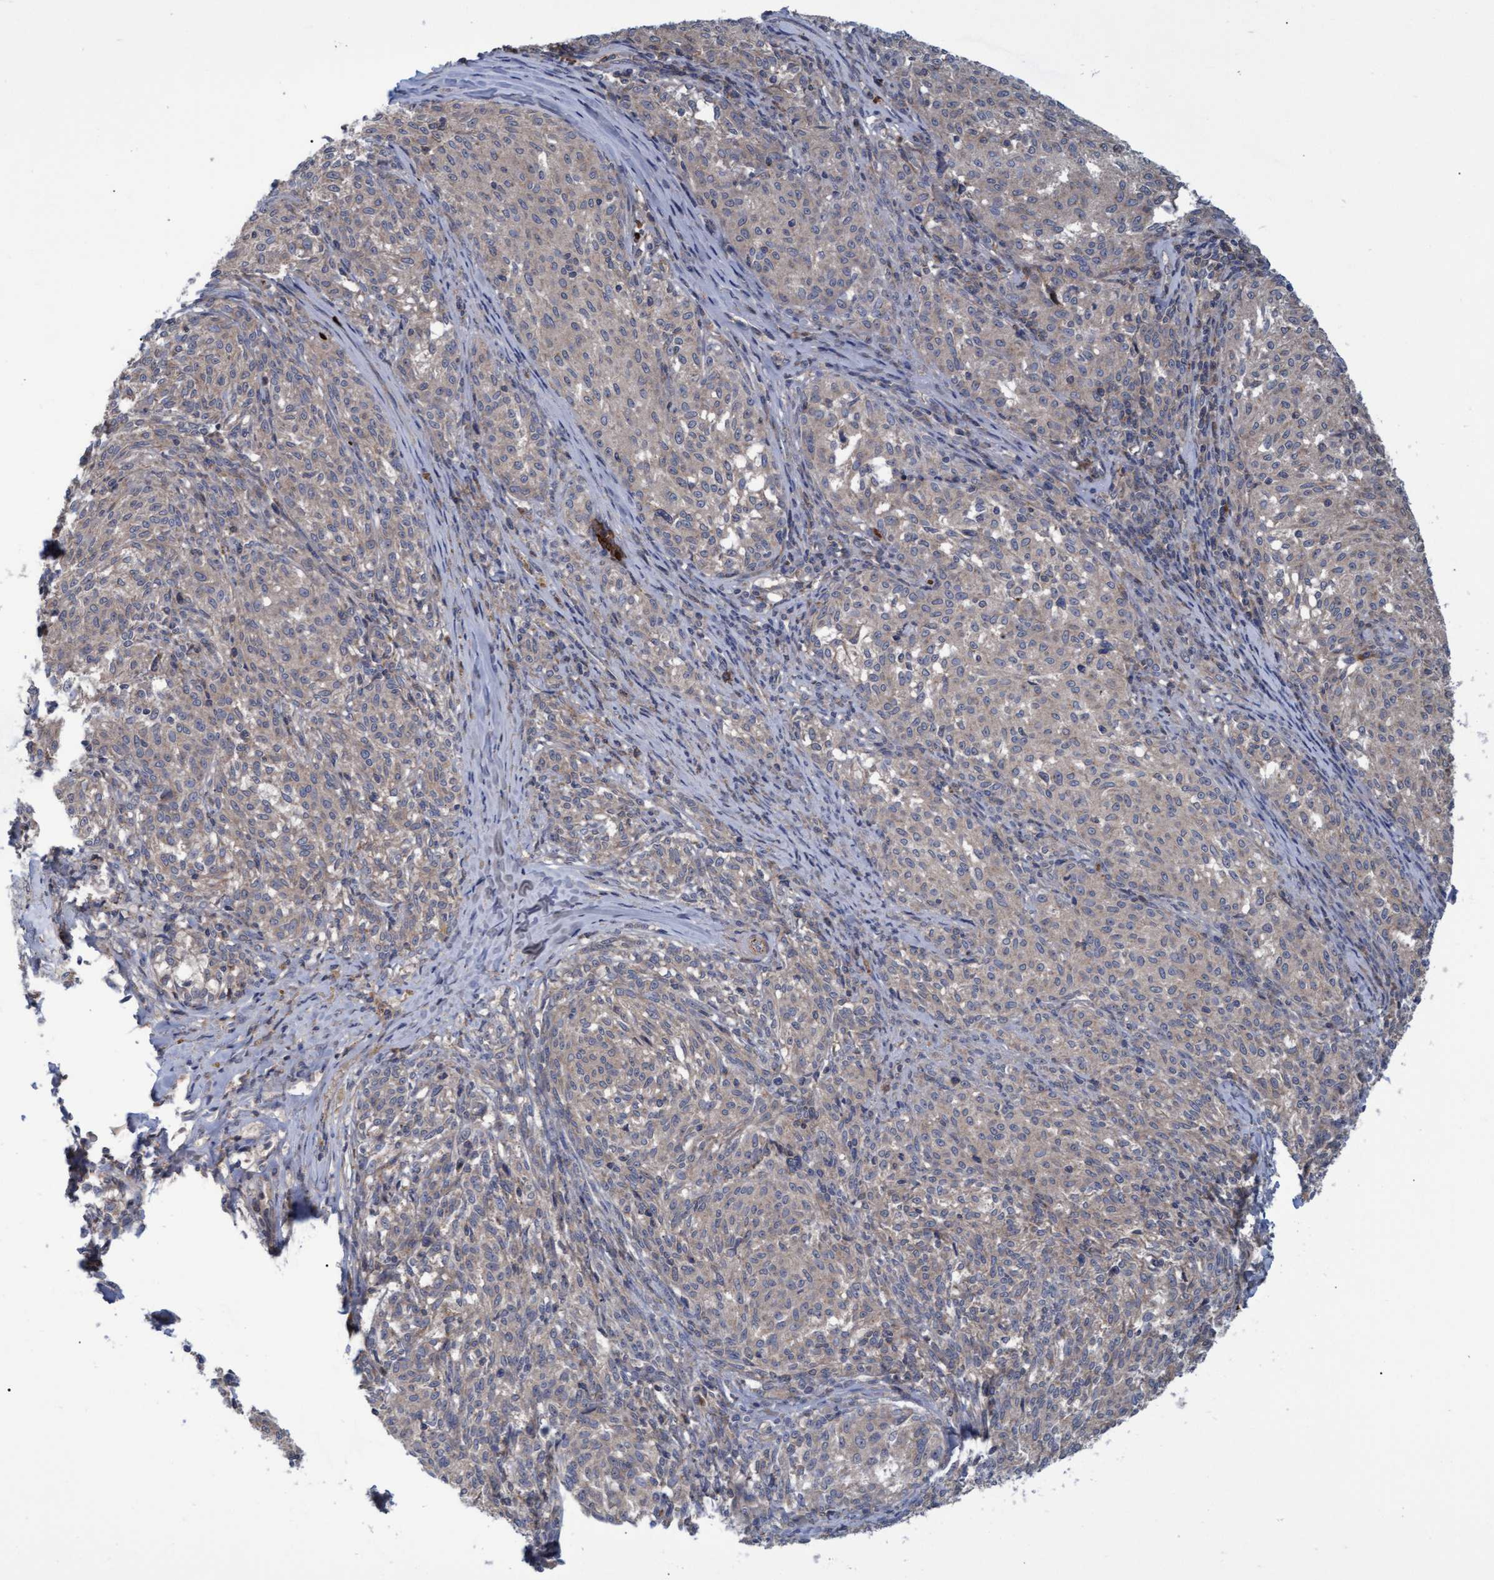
{"staining": {"intensity": "negative", "quantity": "none", "location": "none"}, "tissue": "melanoma", "cell_type": "Tumor cells", "image_type": "cancer", "snomed": [{"axis": "morphology", "description": "Malignant melanoma, NOS"}, {"axis": "topography", "description": "Skin"}], "caption": "Melanoma was stained to show a protein in brown. There is no significant staining in tumor cells.", "gene": "NAA15", "patient": {"sex": "female", "age": 72}}